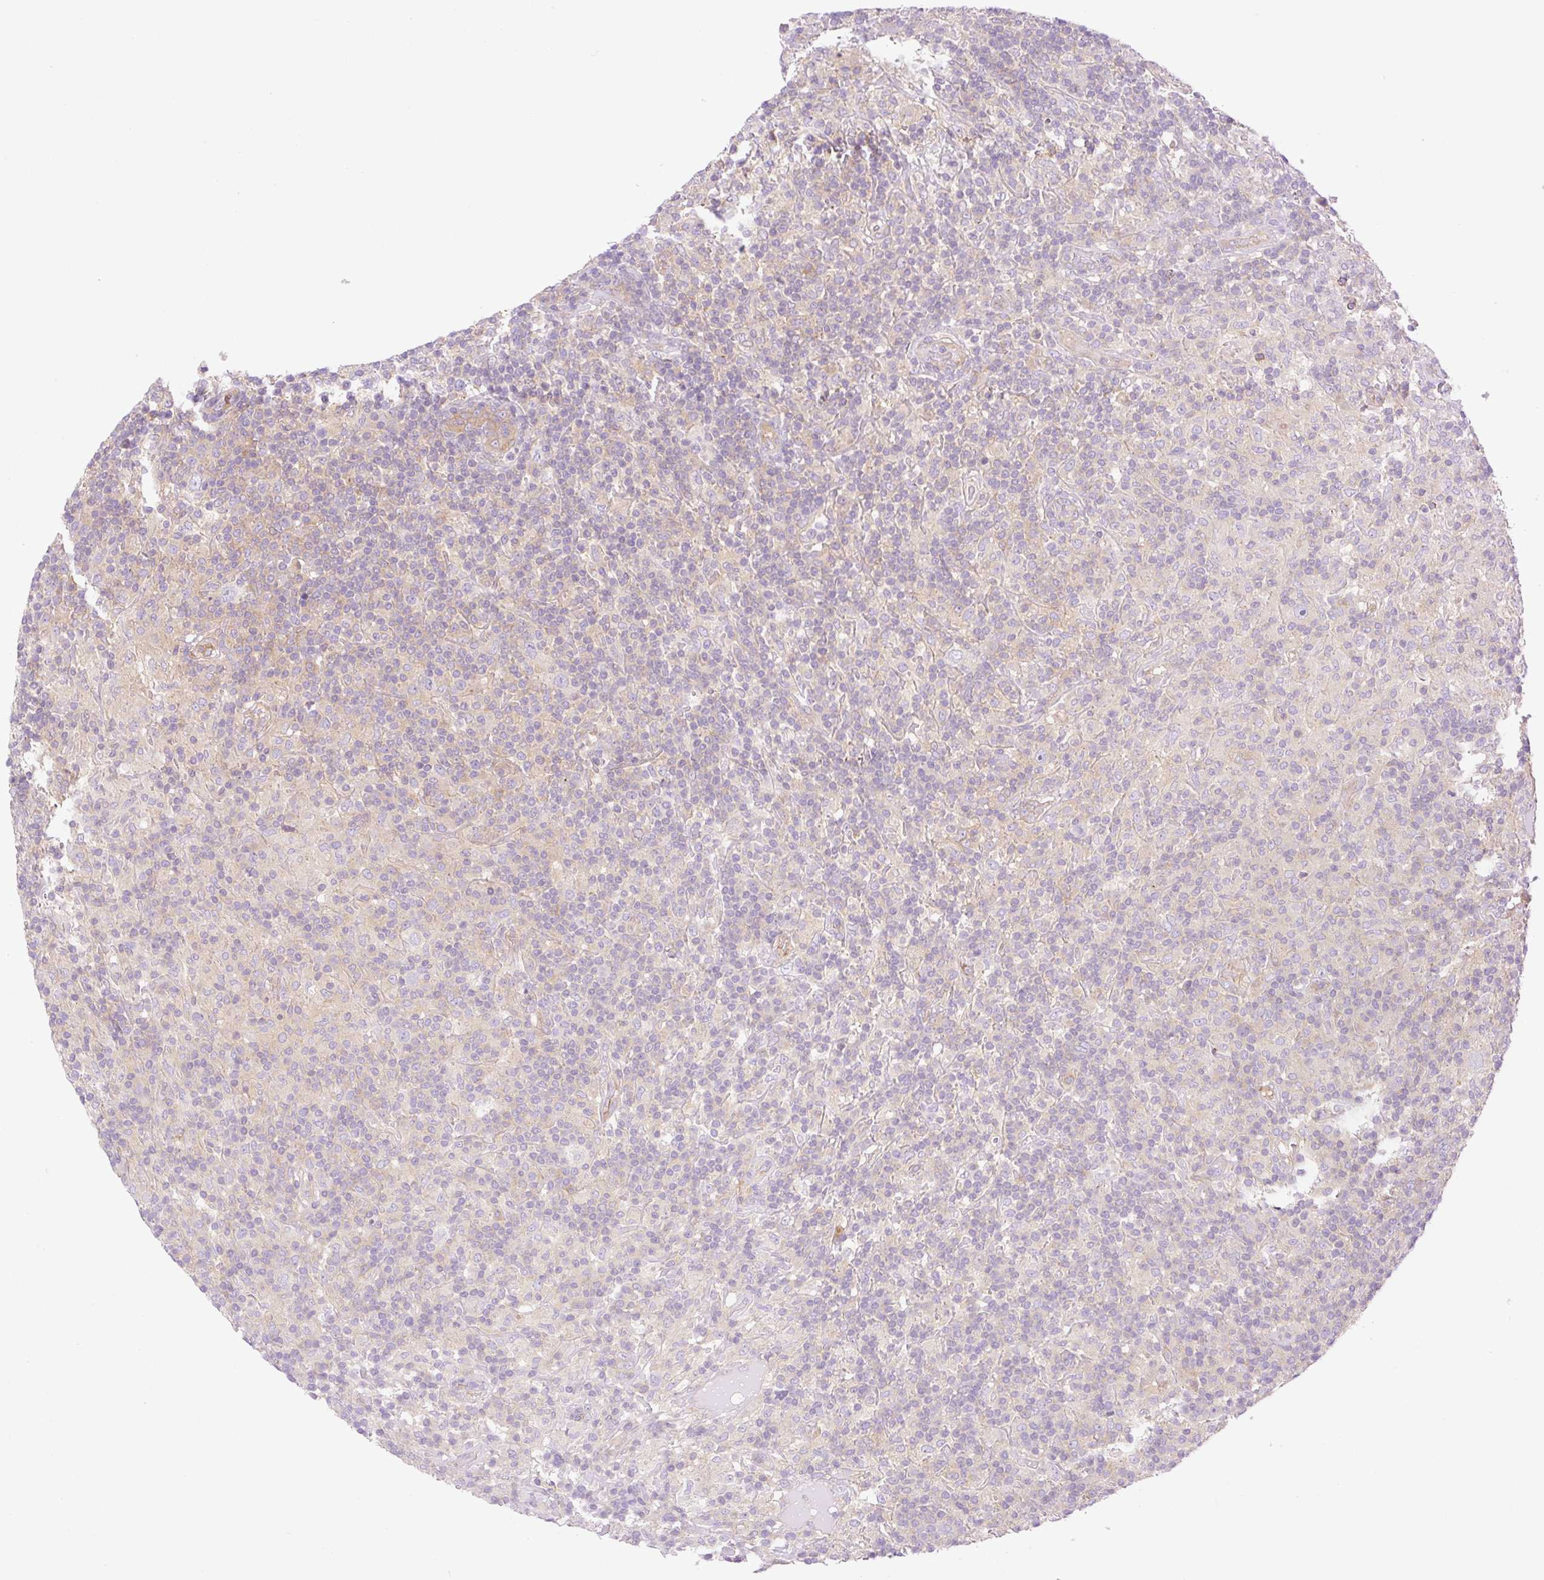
{"staining": {"intensity": "negative", "quantity": "none", "location": "none"}, "tissue": "lymphoma", "cell_type": "Tumor cells", "image_type": "cancer", "snomed": [{"axis": "morphology", "description": "Hodgkin's disease, NOS"}, {"axis": "topography", "description": "Lymph node"}], "caption": "Protein analysis of Hodgkin's disease shows no significant staining in tumor cells. Nuclei are stained in blue.", "gene": "EHD3", "patient": {"sex": "male", "age": 70}}